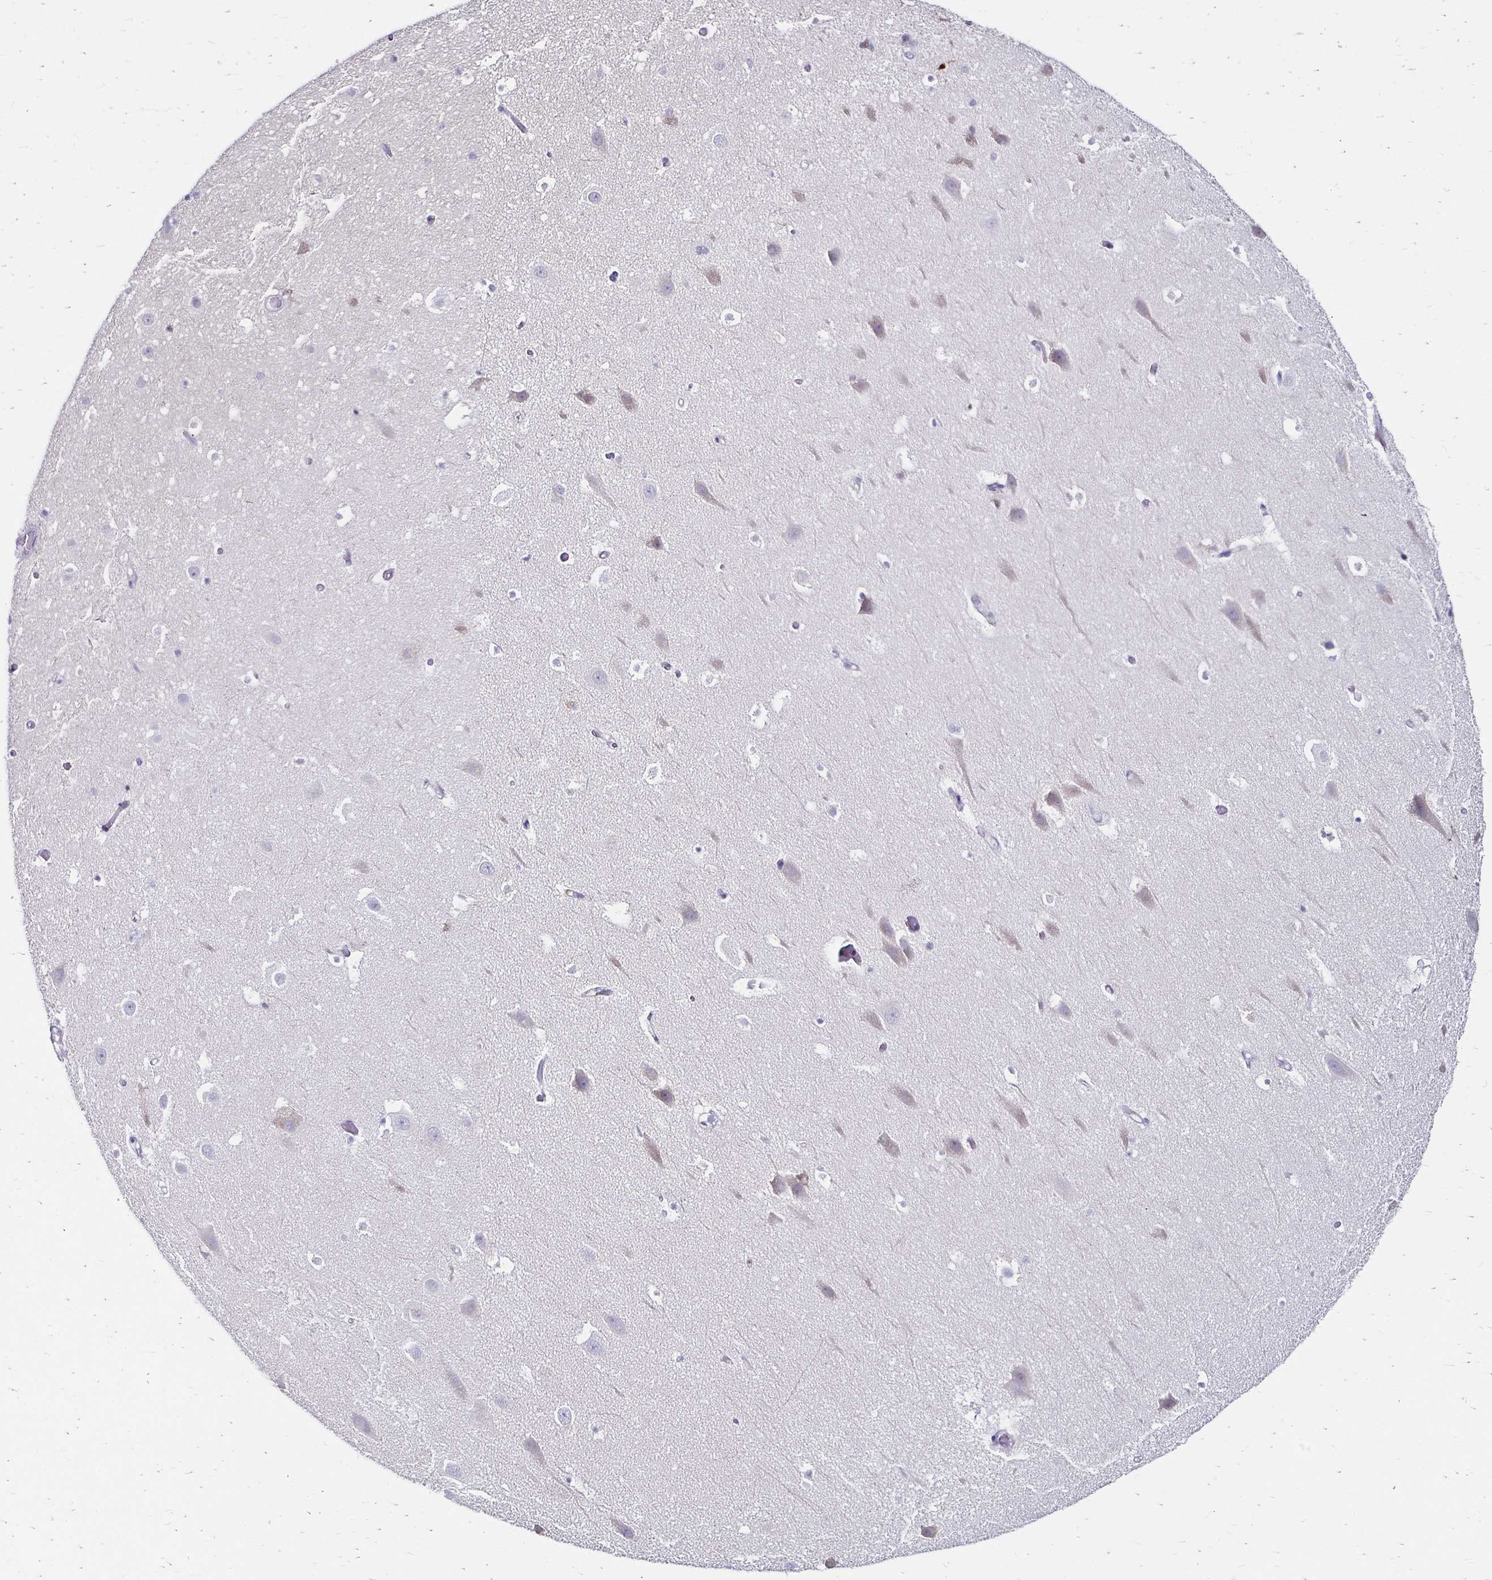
{"staining": {"intensity": "negative", "quantity": "none", "location": "none"}, "tissue": "hippocampus", "cell_type": "Glial cells", "image_type": "normal", "snomed": [{"axis": "morphology", "description": "Normal tissue, NOS"}, {"axis": "topography", "description": "Hippocampus"}], "caption": "This photomicrograph is of unremarkable hippocampus stained with IHC to label a protein in brown with the nuclei are counter-stained blue. There is no staining in glial cells. (DAB immunohistochemistry, high magnification).", "gene": "SCG3", "patient": {"sex": "male", "age": 26}}